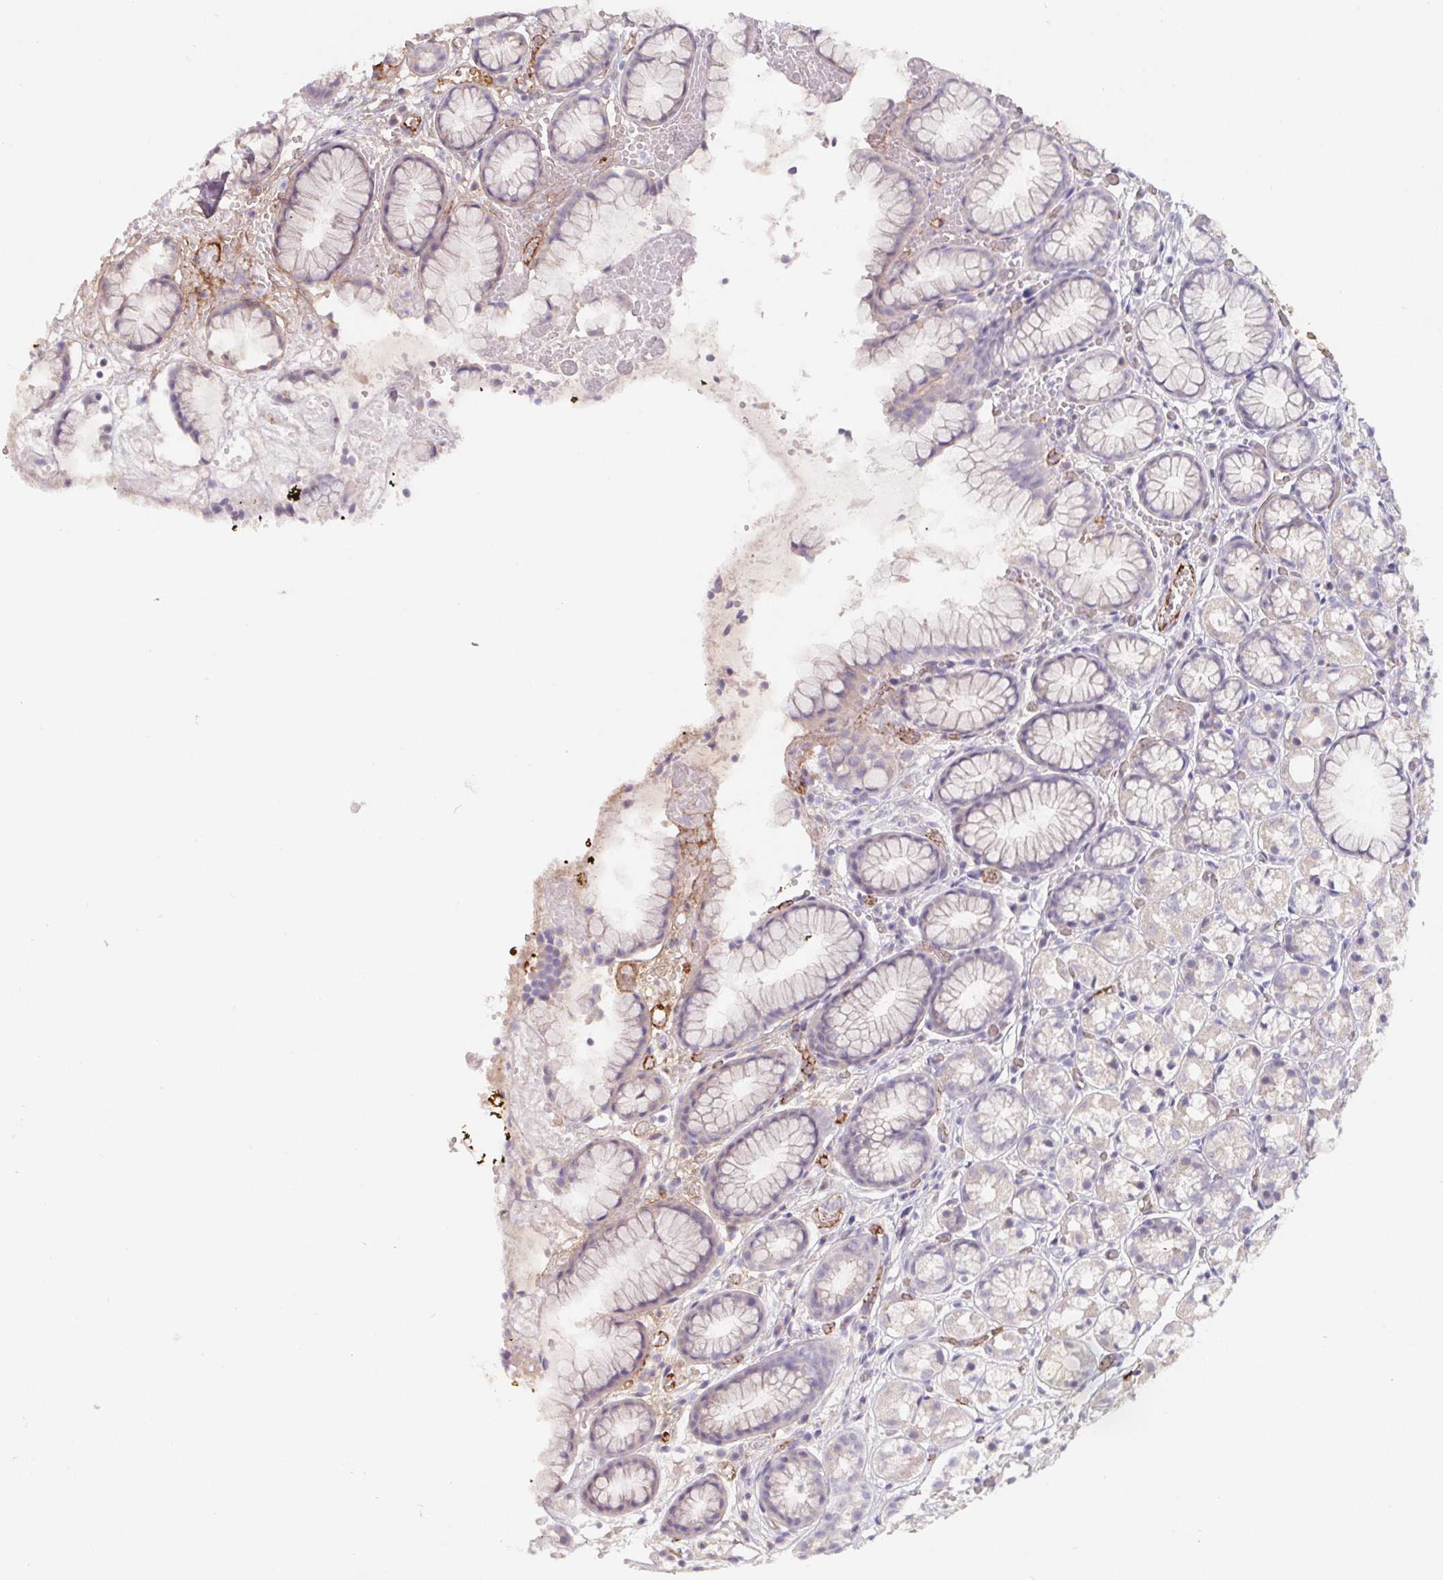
{"staining": {"intensity": "negative", "quantity": "none", "location": "none"}, "tissue": "stomach", "cell_type": "Glandular cells", "image_type": "normal", "snomed": [{"axis": "morphology", "description": "Normal tissue, NOS"}, {"axis": "topography", "description": "Smooth muscle"}, {"axis": "topography", "description": "Stomach"}], "caption": "Immunohistochemical staining of unremarkable stomach demonstrates no significant staining in glandular cells.", "gene": "LPA", "patient": {"sex": "male", "age": 70}}